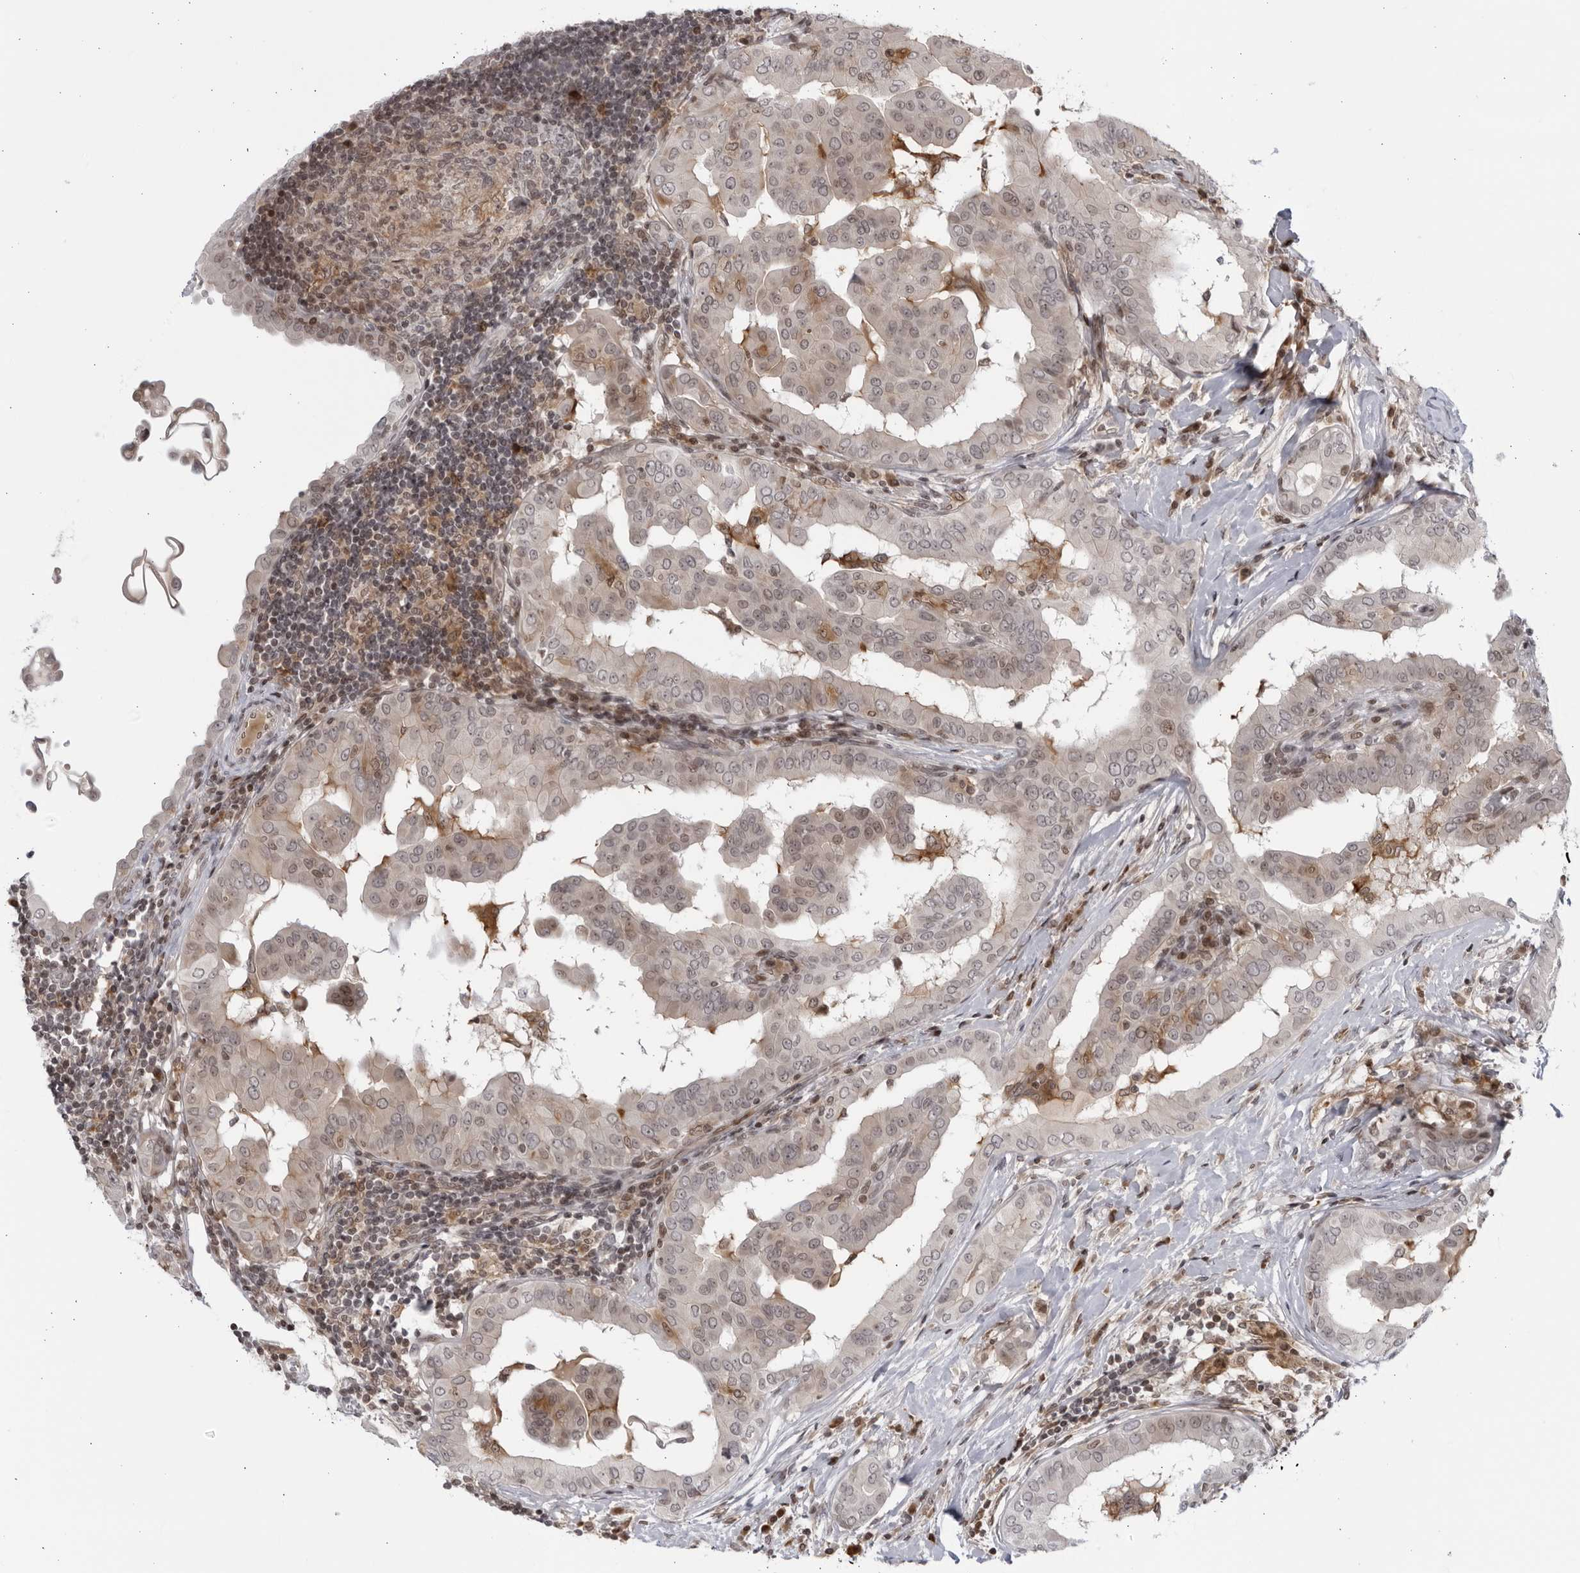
{"staining": {"intensity": "weak", "quantity": "<25%", "location": "cytoplasmic/membranous"}, "tissue": "thyroid cancer", "cell_type": "Tumor cells", "image_type": "cancer", "snomed": [{"axis": "morphology", "description": "Papillary adenocarcinoma, NOS"}, {"axis": "topography", "description": "Thyroid gland"}], "caption": "Immunohistochemistry (IHC) micrograph of thyroid cancer stained for a protein (brown), which reveals no expression in tumor cells.", "gene": "DTL", "patient": {"sex": "male", "age": 33}}